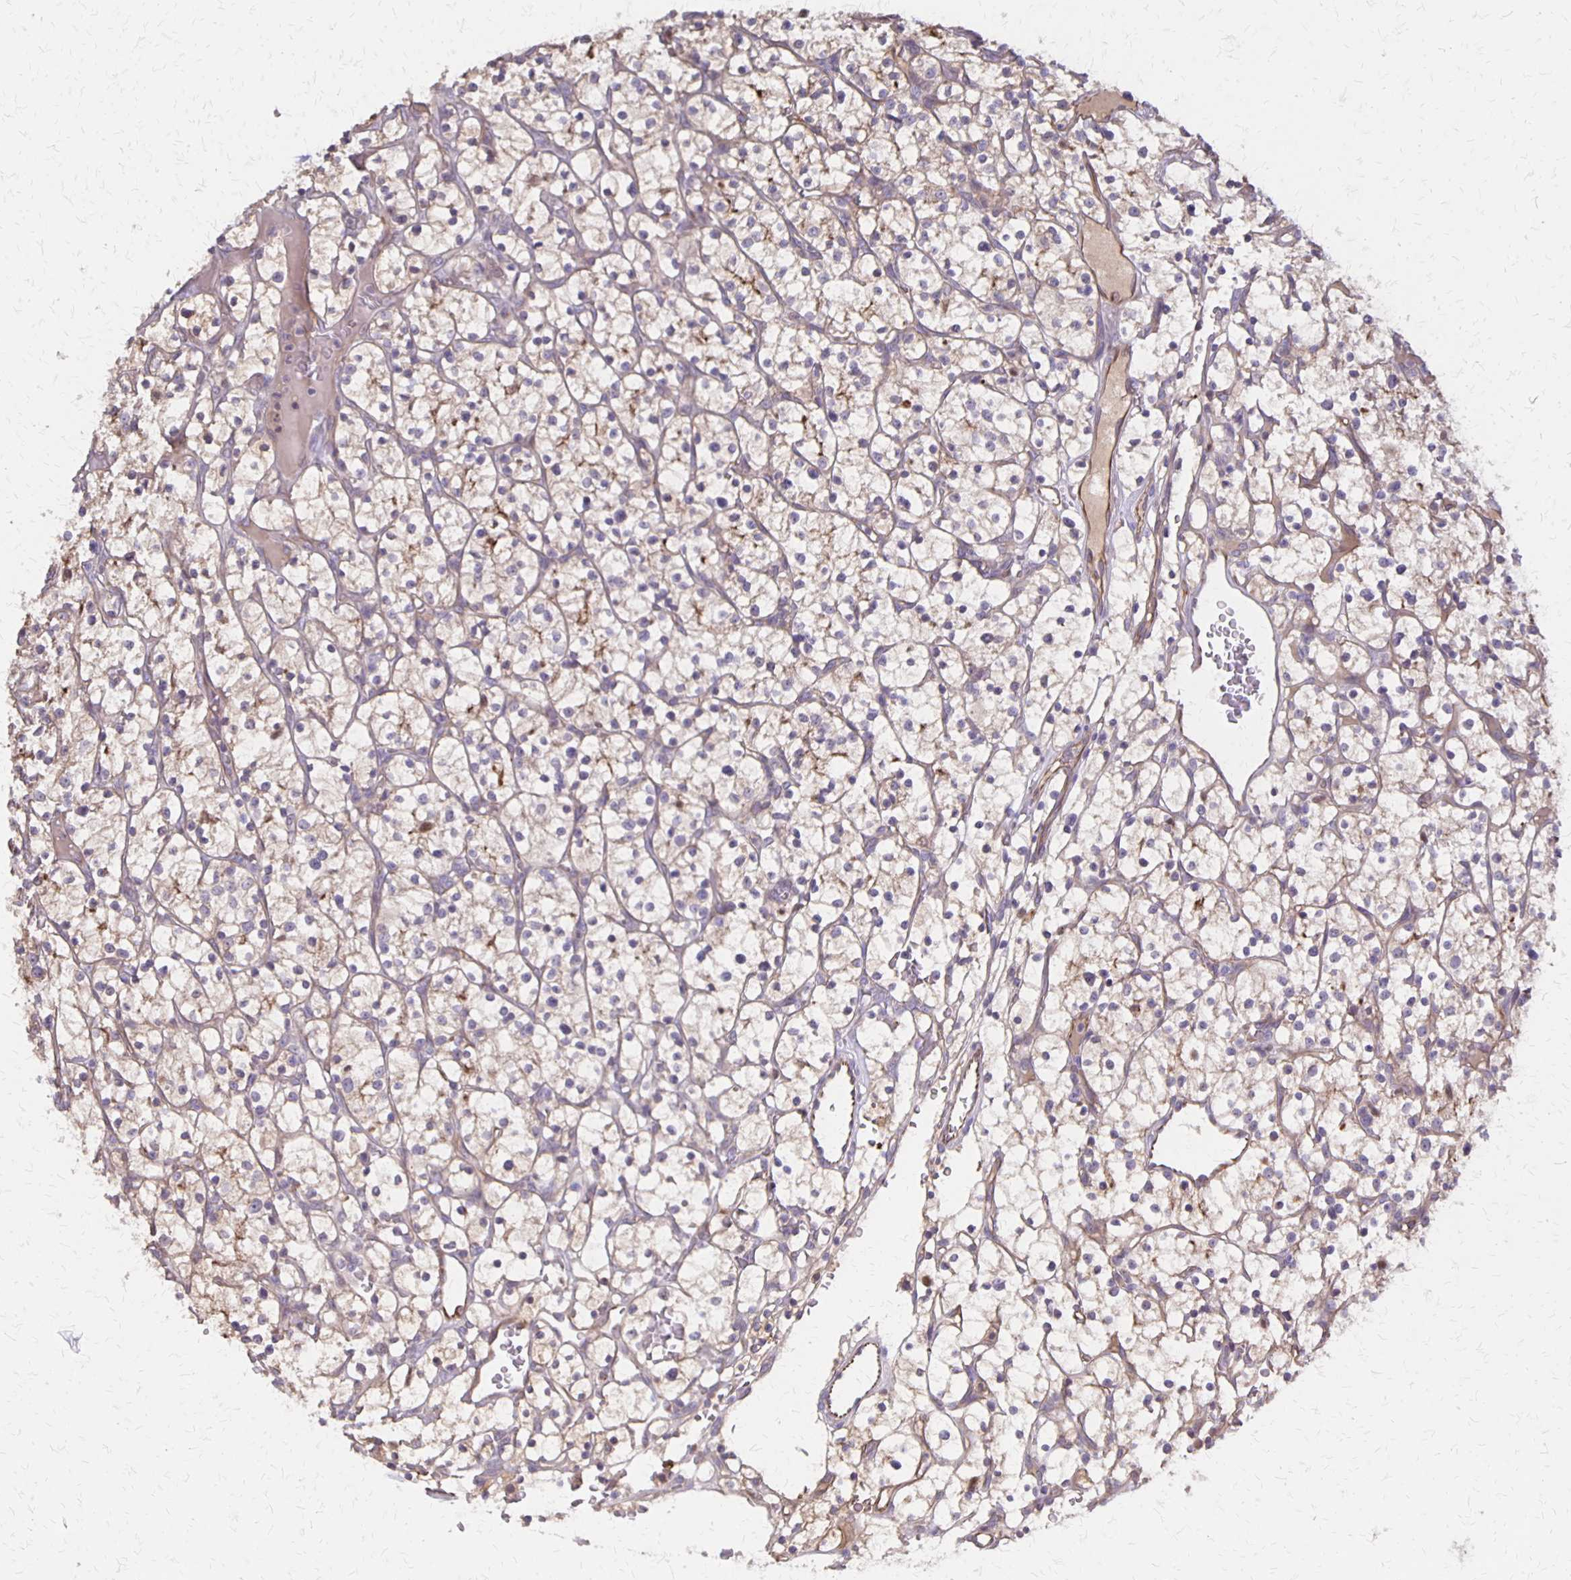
{"staining": {"intensity": "weak", "quantity": "25%-75%", "location": "cytoplasmic/membranous"}, "tissue": "renal cancer", "cell_type": "Tumor cells", "image_type": "cancer", "snomed": [{"axis": "morphology", "description": "Adenocarcinoma, NOS"}, {"axis": "topography", "description": "Kidney"}], "caption": "A low amount of weak cytoplasmic/membranous expression is seen in approximately 25%-75% of tumor cells in renal cancer tissue. (brown staining indicates protein expression, while blue staining denotes nuclei).", "gene": "NOG", "patient": {"sex": "female", "age": 64}}